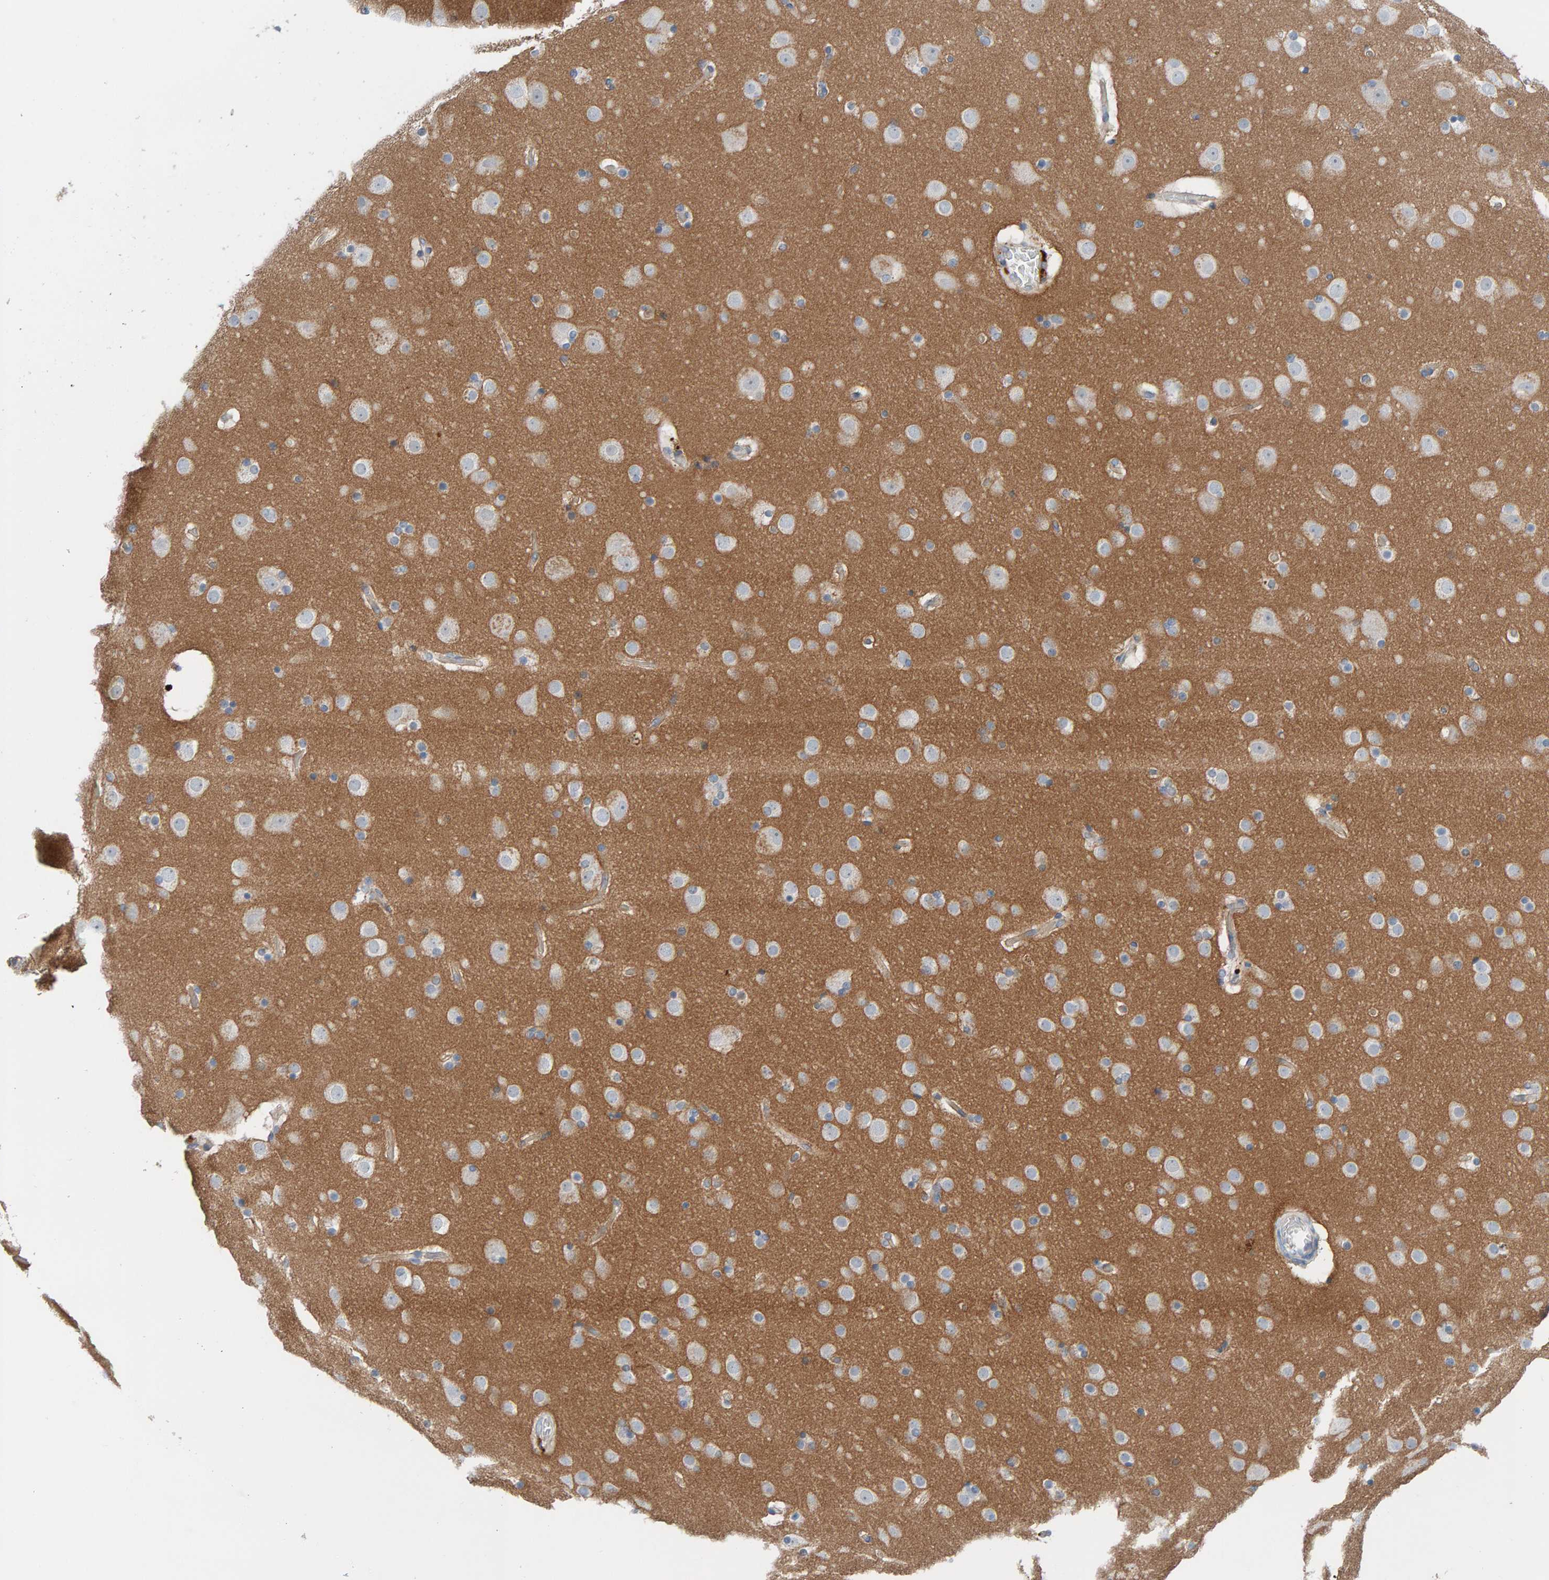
{"staining": {"intensity": "weak", "quantity": "<25%", "location": "cytoplasmic/membranous"}, "tissue": "cerebral cortex", "cell_type": "Endothelial cells", "image_type": "normal", "snomed": [{"axis": "morphology", "description": "Normal tissue, NOS"}, {"axis": "topography", "description": "Cerebral cortex"}], "caption": "Immunohistochemical staining of benign cerebral cortex reveals no significant staining in endothelial cells. (Brightfield microscopy of DAB (3,3'-diaminobenzidine) immunohistochemistry at high magnification).", "gene": "FYN", "patient": {"sex": "male", "age": 57}}